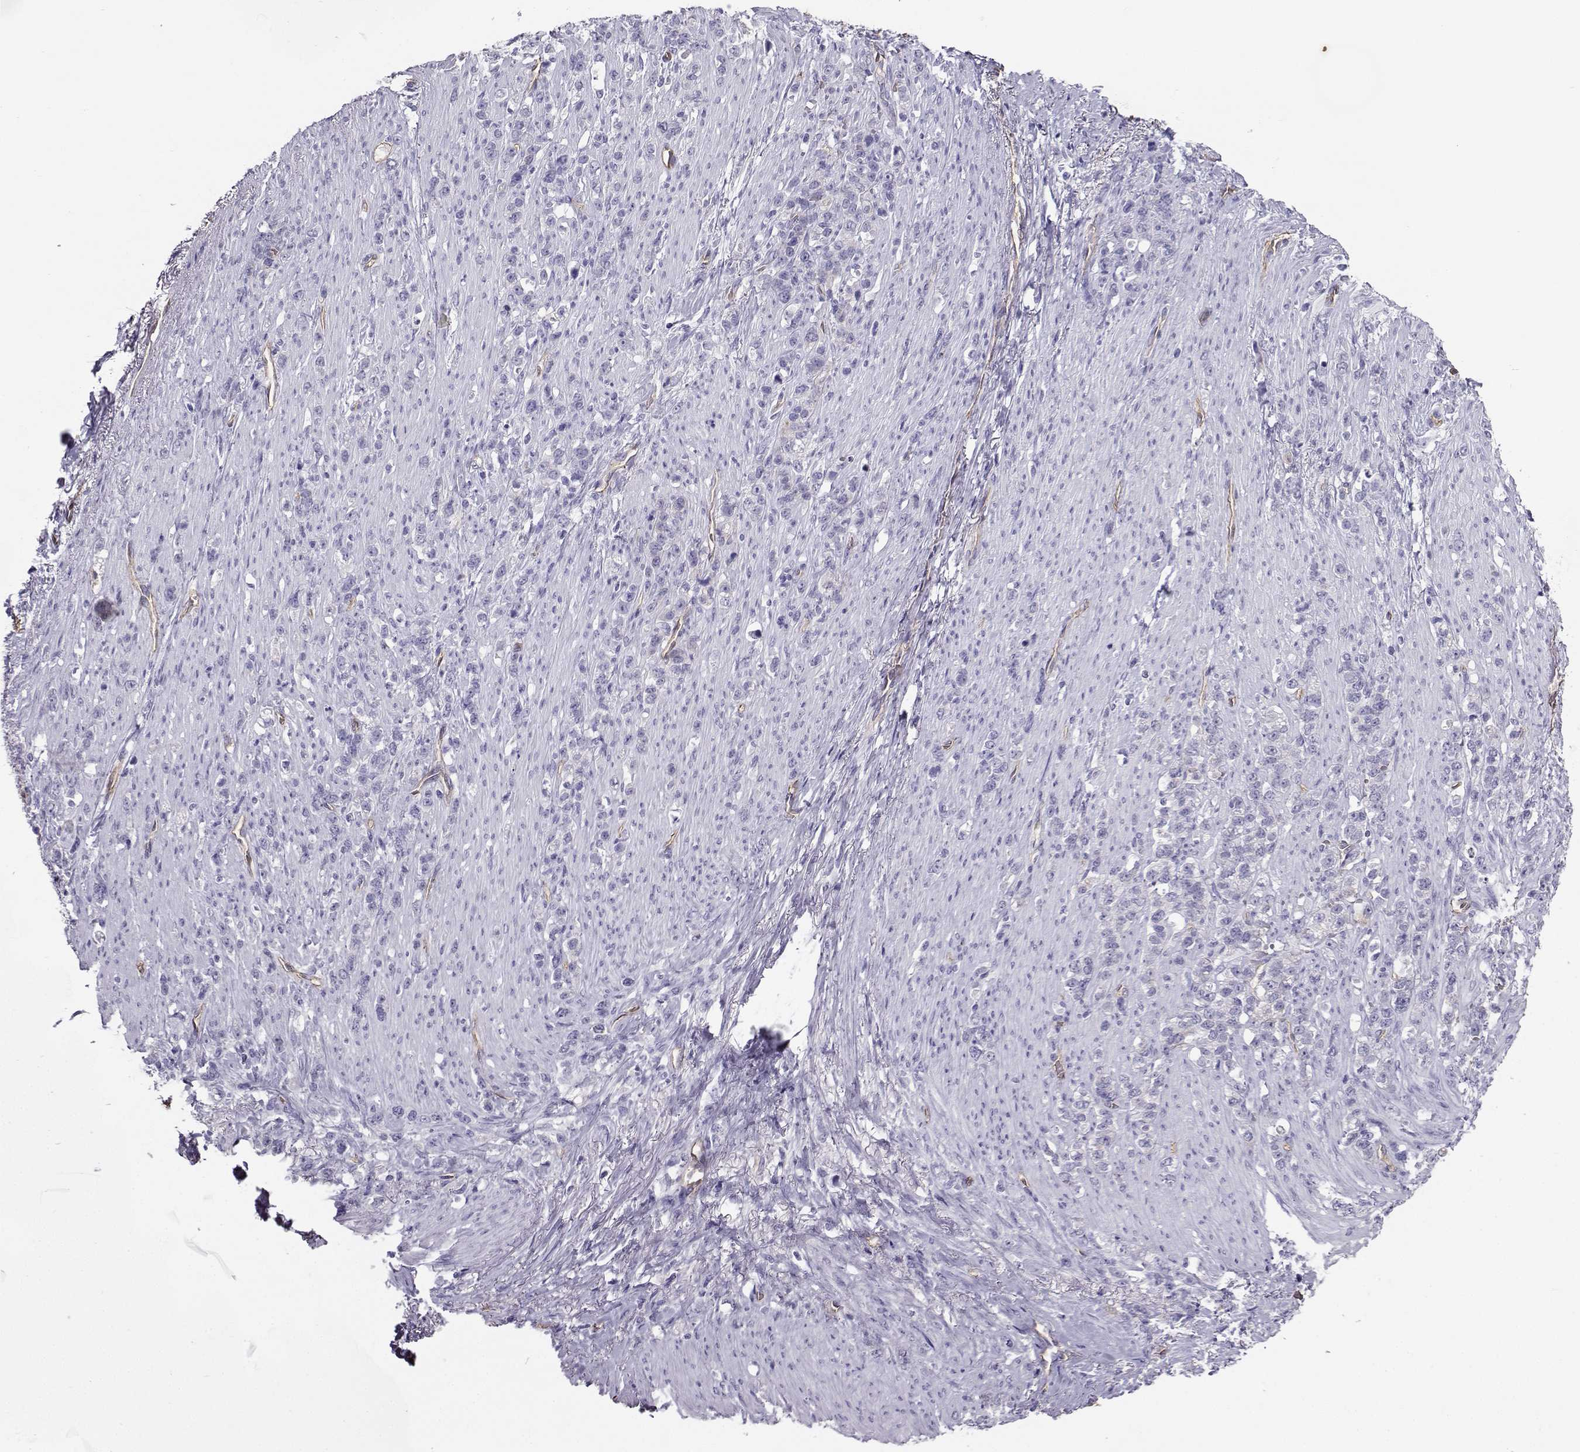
{"staining": {"intensity": "negative", "quantity": "none", "location": "none"}, "tissue": "stomach cancer", "cell_type": "Tumor cells", "image_type": "cancer", "snomed": [{"axis": "morphology", "description": "Adenocarcinoma, NOS"}, {"axis": "topography", "description": "Stomach, lower"}], "caption": "The IHC image has no significant staining in tumor cells of stomach cancer tissue.", "gene": "CLUL1", "patient": {"sex": "male", "age": 88}}